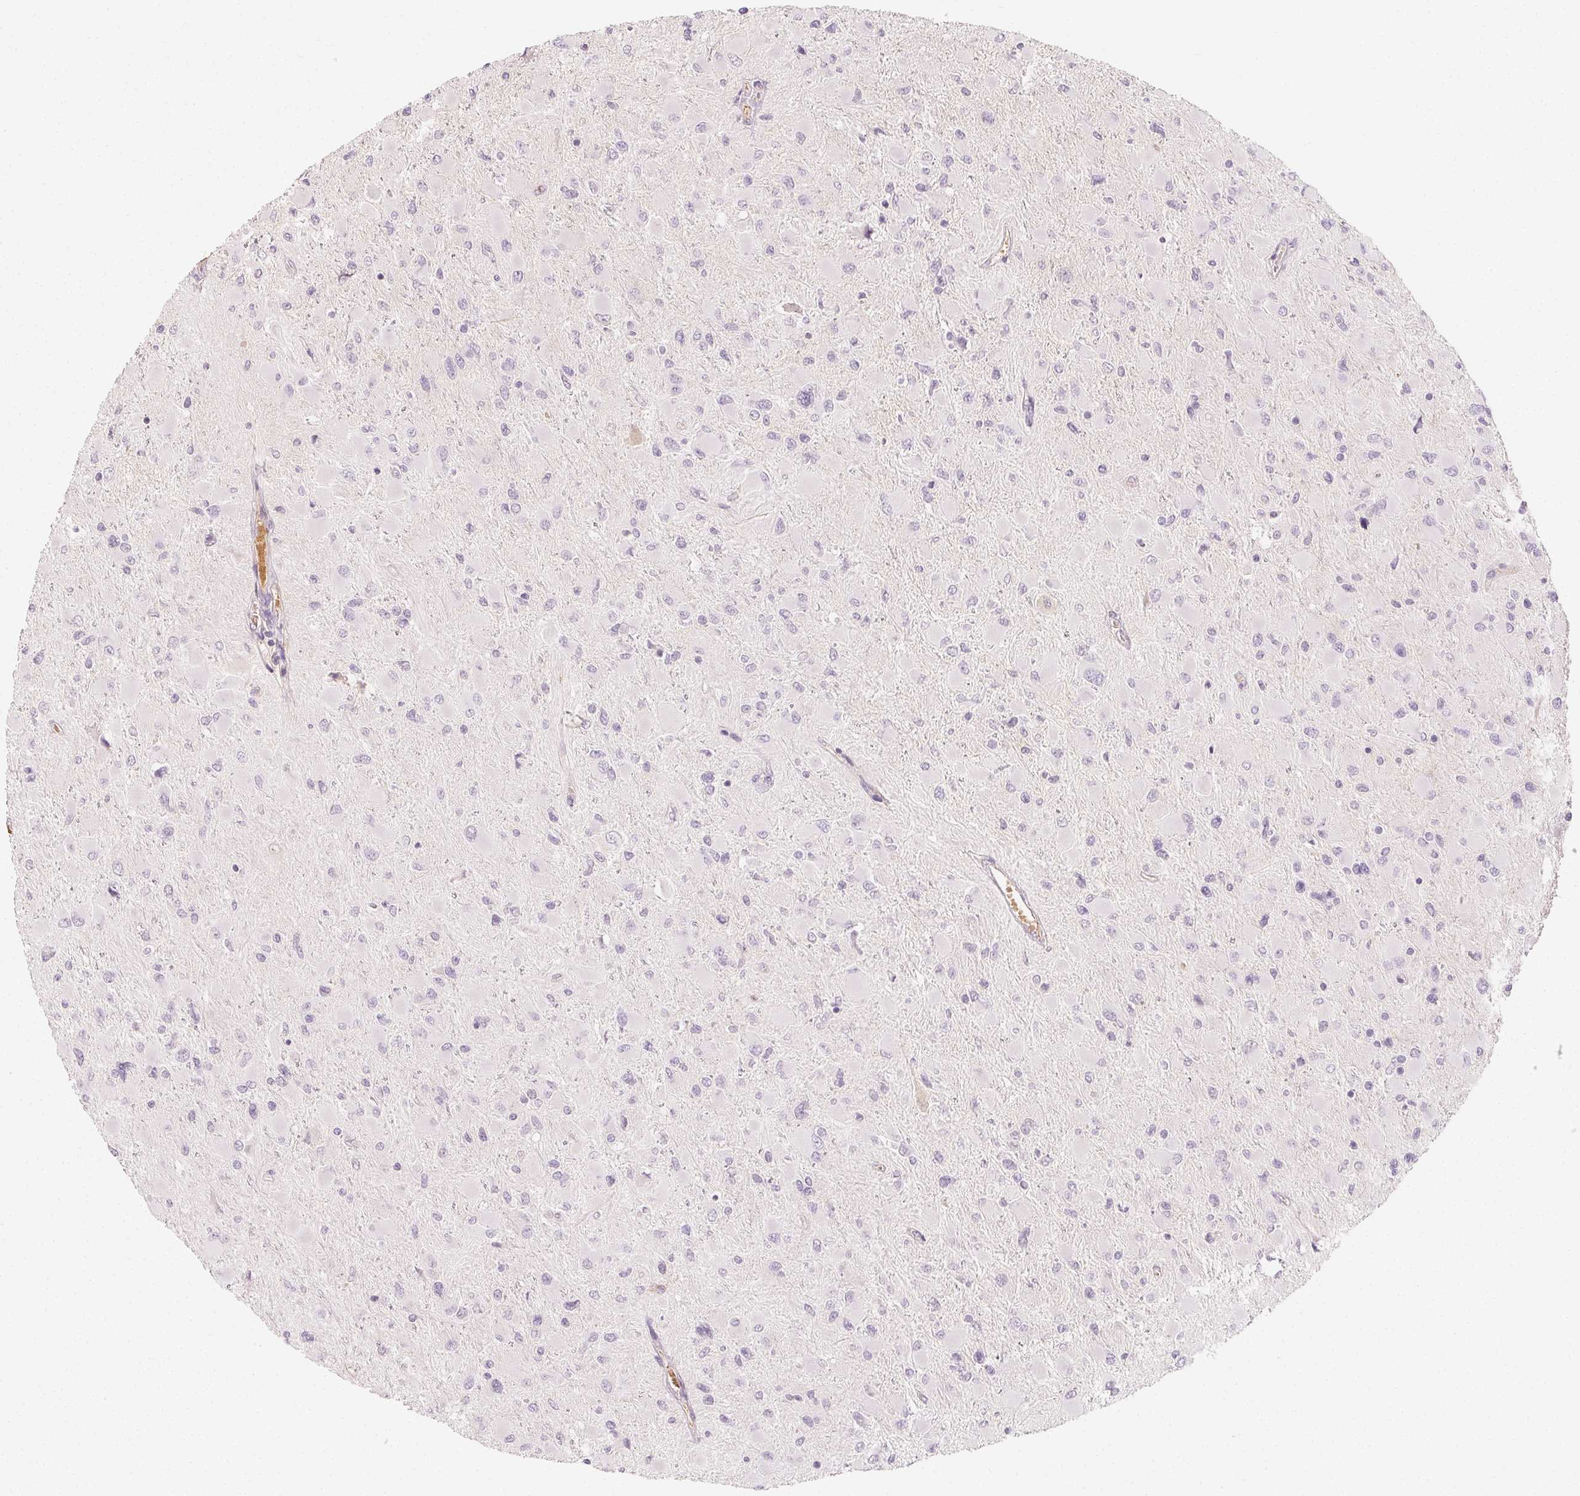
{"staining": {"intensity": "negative", "quantity": "none", "location": "none"}, "tissue": "glioma", "cell_type": "Tumor cells", "image_type": "cancer", "snomed": [{"axis": "morphology", "description": "Glioma, malignant, High grade"}, {"axis": "topography", "description": "Cerebral cortex"}], "caption": "Tumor cells are negative for brown protein staining in malignant glioma (high-grade).", "gene": "AFM", "patient": {"sex": "female", "age": 36}}